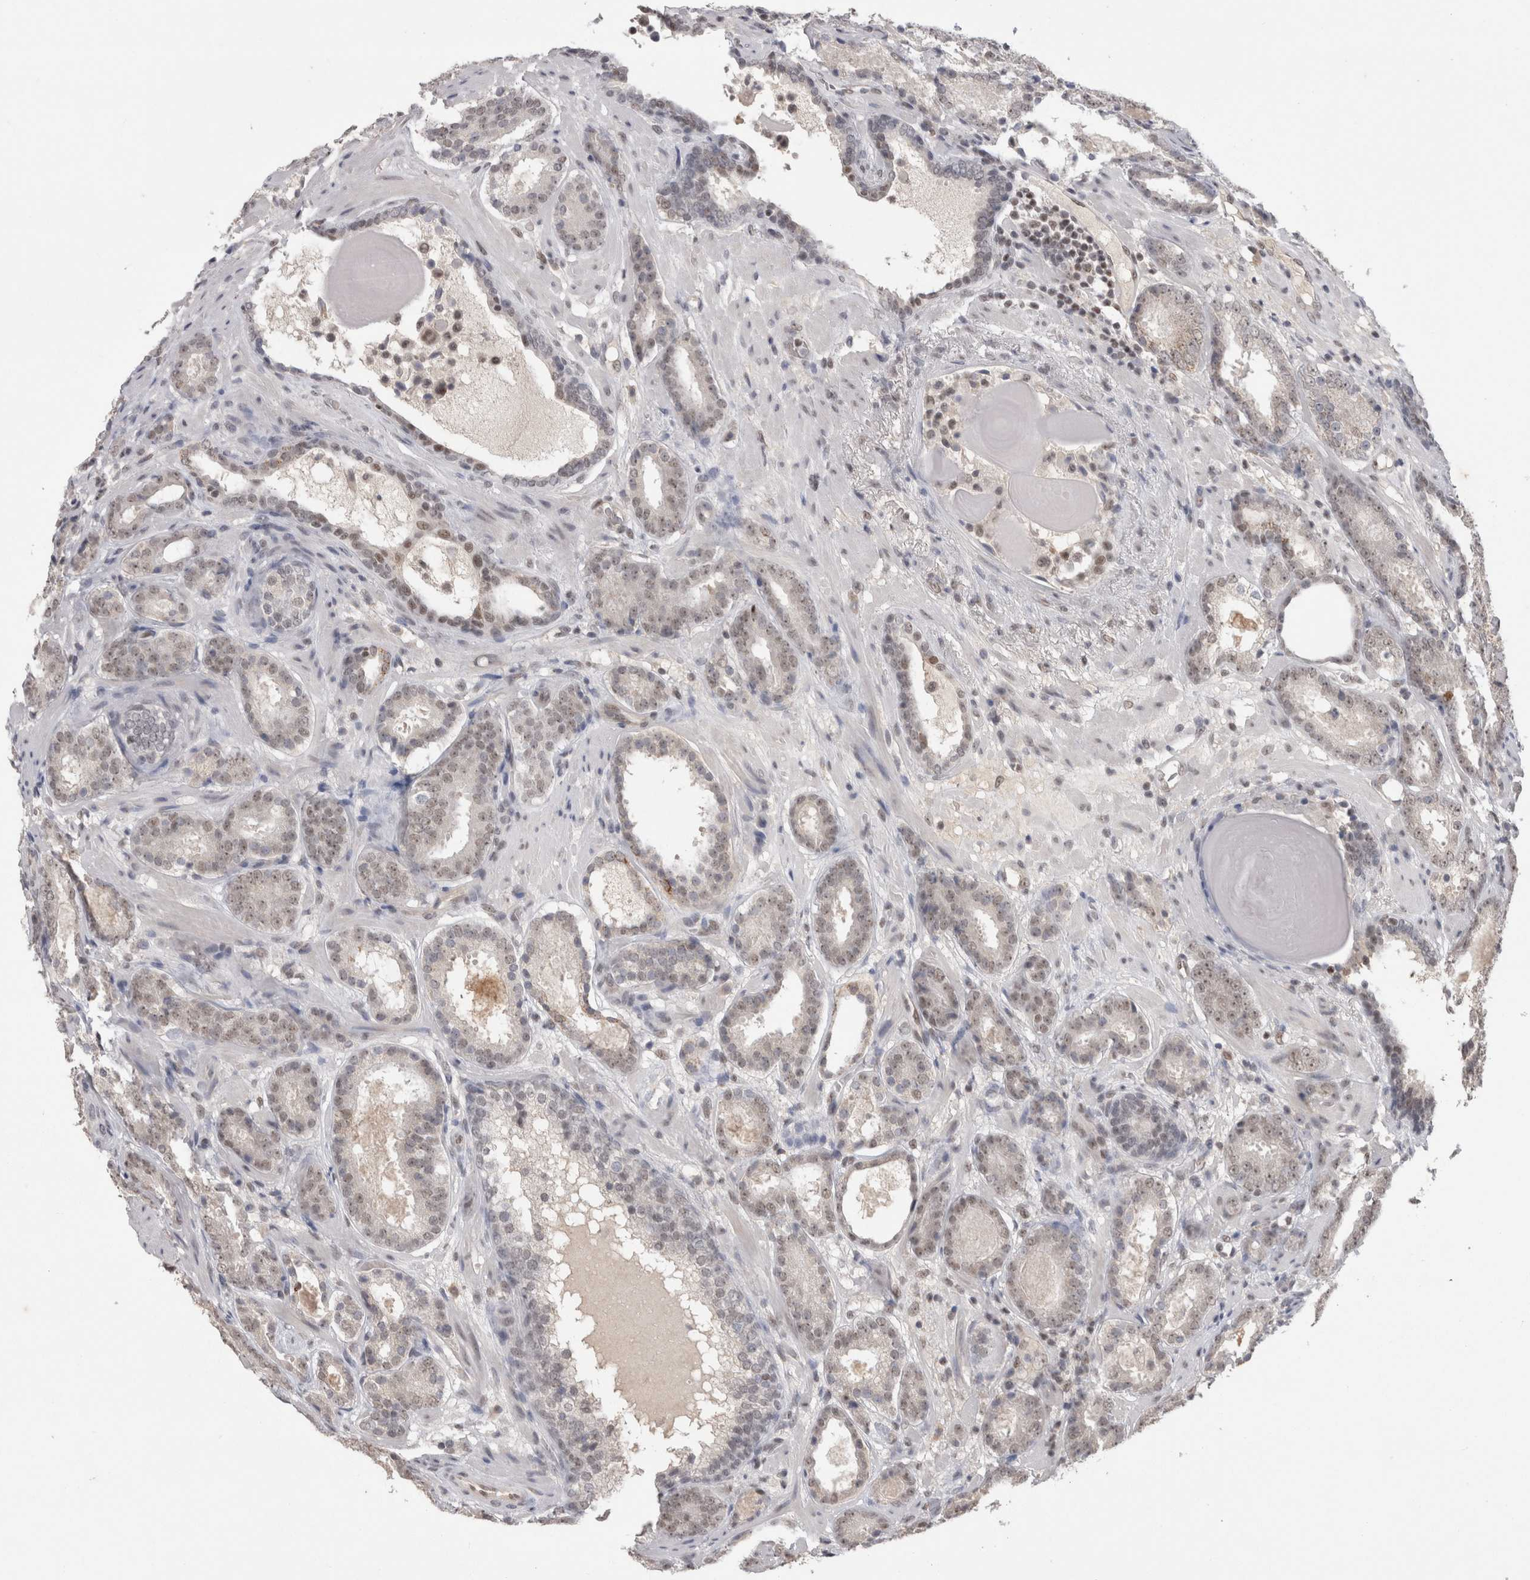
{"staining": {"intensity": "weak", "quantity": "25%-75%", "location": "nuclear"}, "tissue": "prostate cancer", "cell_type": "Tumor cells", "image_type": "cancer", "snomed": [{"axis": "morphology", "description": "Adenocarcinoma, Low grade"}, {"axis": "topography", "description": "Prostate"}], "caption": "Human low-grade adenocarcinoma (prostate) stained with a brown dye displays weak nuclear positive expression in approximately 25%-75% of tumor cells.", "gene": "DAXX", "patient": {"sex": "male", "age": 69}}